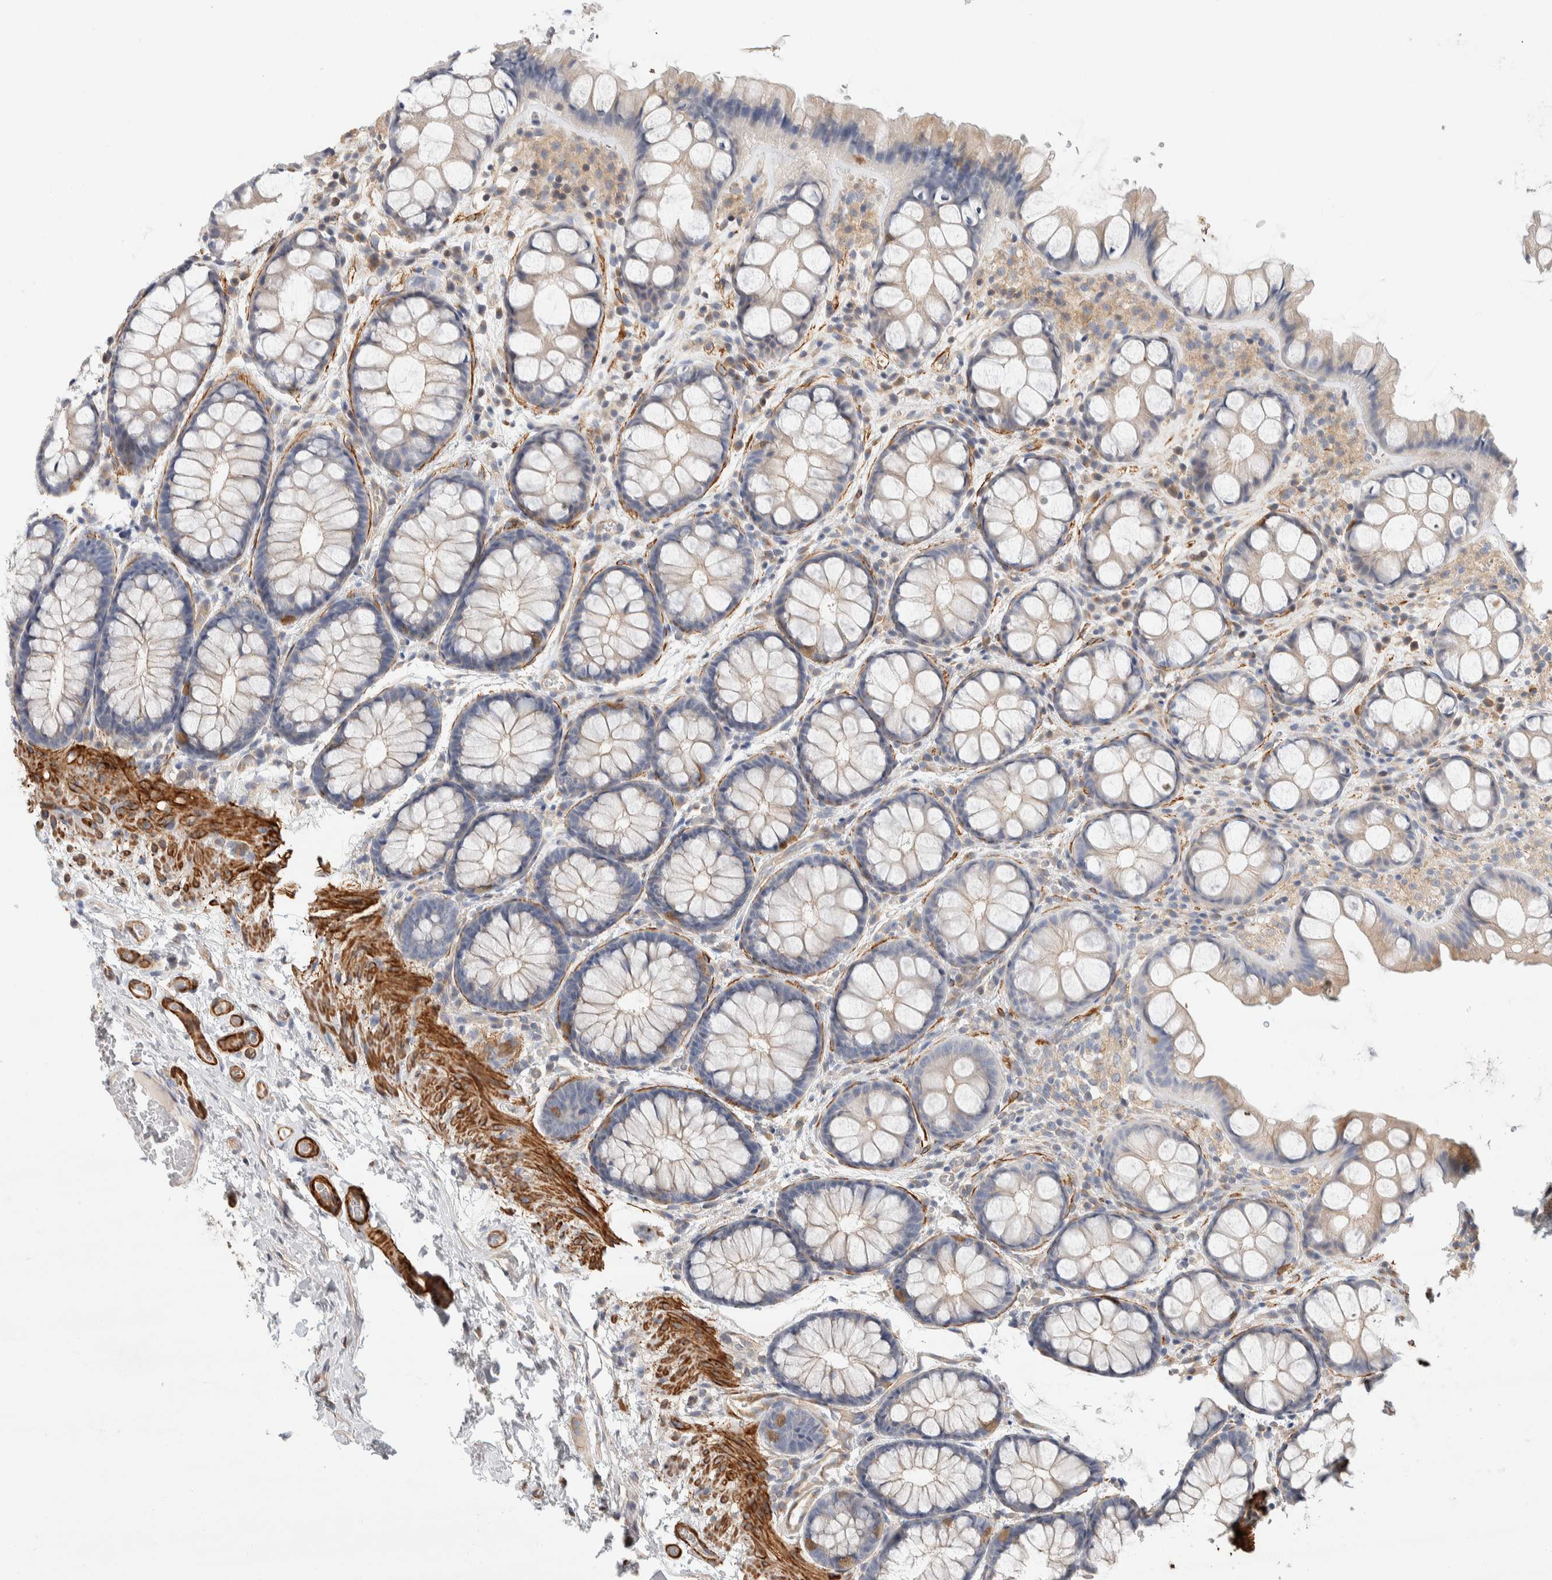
{"staining": {"intensity": "moderate", "quantity": ">75%", "location": "cytoplasmic/membranous"}, "tissue": "colon", "cell_type": "Endothelial cells", "image_type": "normal", "snomed": [{"axis": "morphology", "description": "Normal tissue, NOS"}, {"axis": "topography", "description": "Colon"}], "caption": "The histopathology image reveals immunohistochemical staining of unremarkable colon. There is moderate cytoplasmic/membranous staining is identified in about >75% of endothelial cells. Using DAB (brown) and hematoxylin (blue) stains, captured at high magnification using brightfield microscopy.", "gene": "CDR2", "patient": {"sex": "male", "age": 47}}